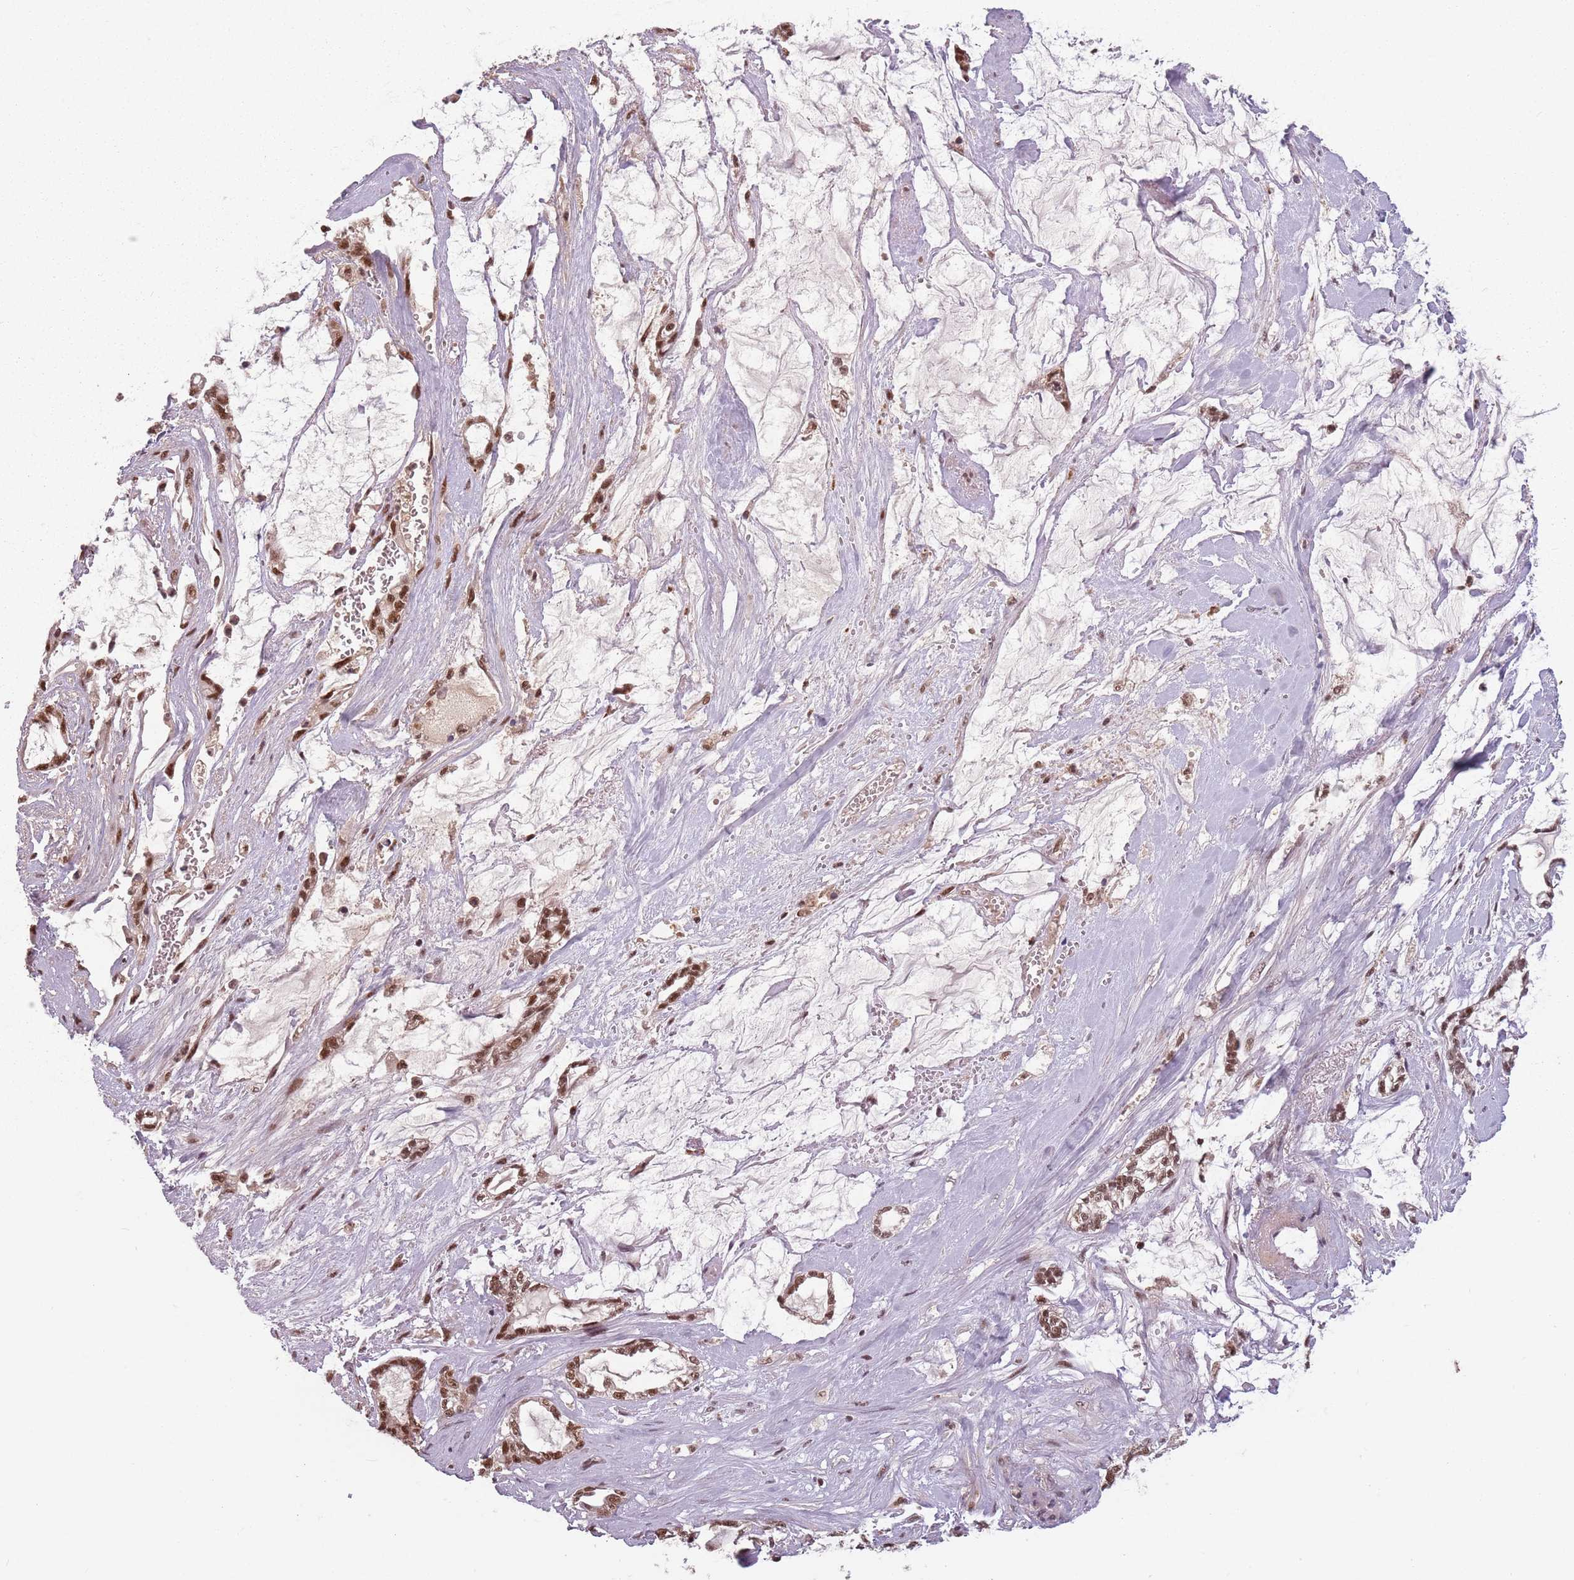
{"staining": {"intensity": "strong", "quantity": ">75%", "location": "nuclear"}, "tissue": "pancreatic cancer", "cell_type": "Tumor cells", "image_type": "cancer", "snomed": [{"axis": "morphology", "description": "Adenocarcinoma, NOS"}, {"axis": "topography", "description": "Pancreas"}], "caption": "A micrograph of adenocarcinoma (pancreatic) stained for a protein reveals strong nuclear brown staining in tumor cells.", "gene": "NCBP1", "patient": {"sex": "female", "age": 73}}